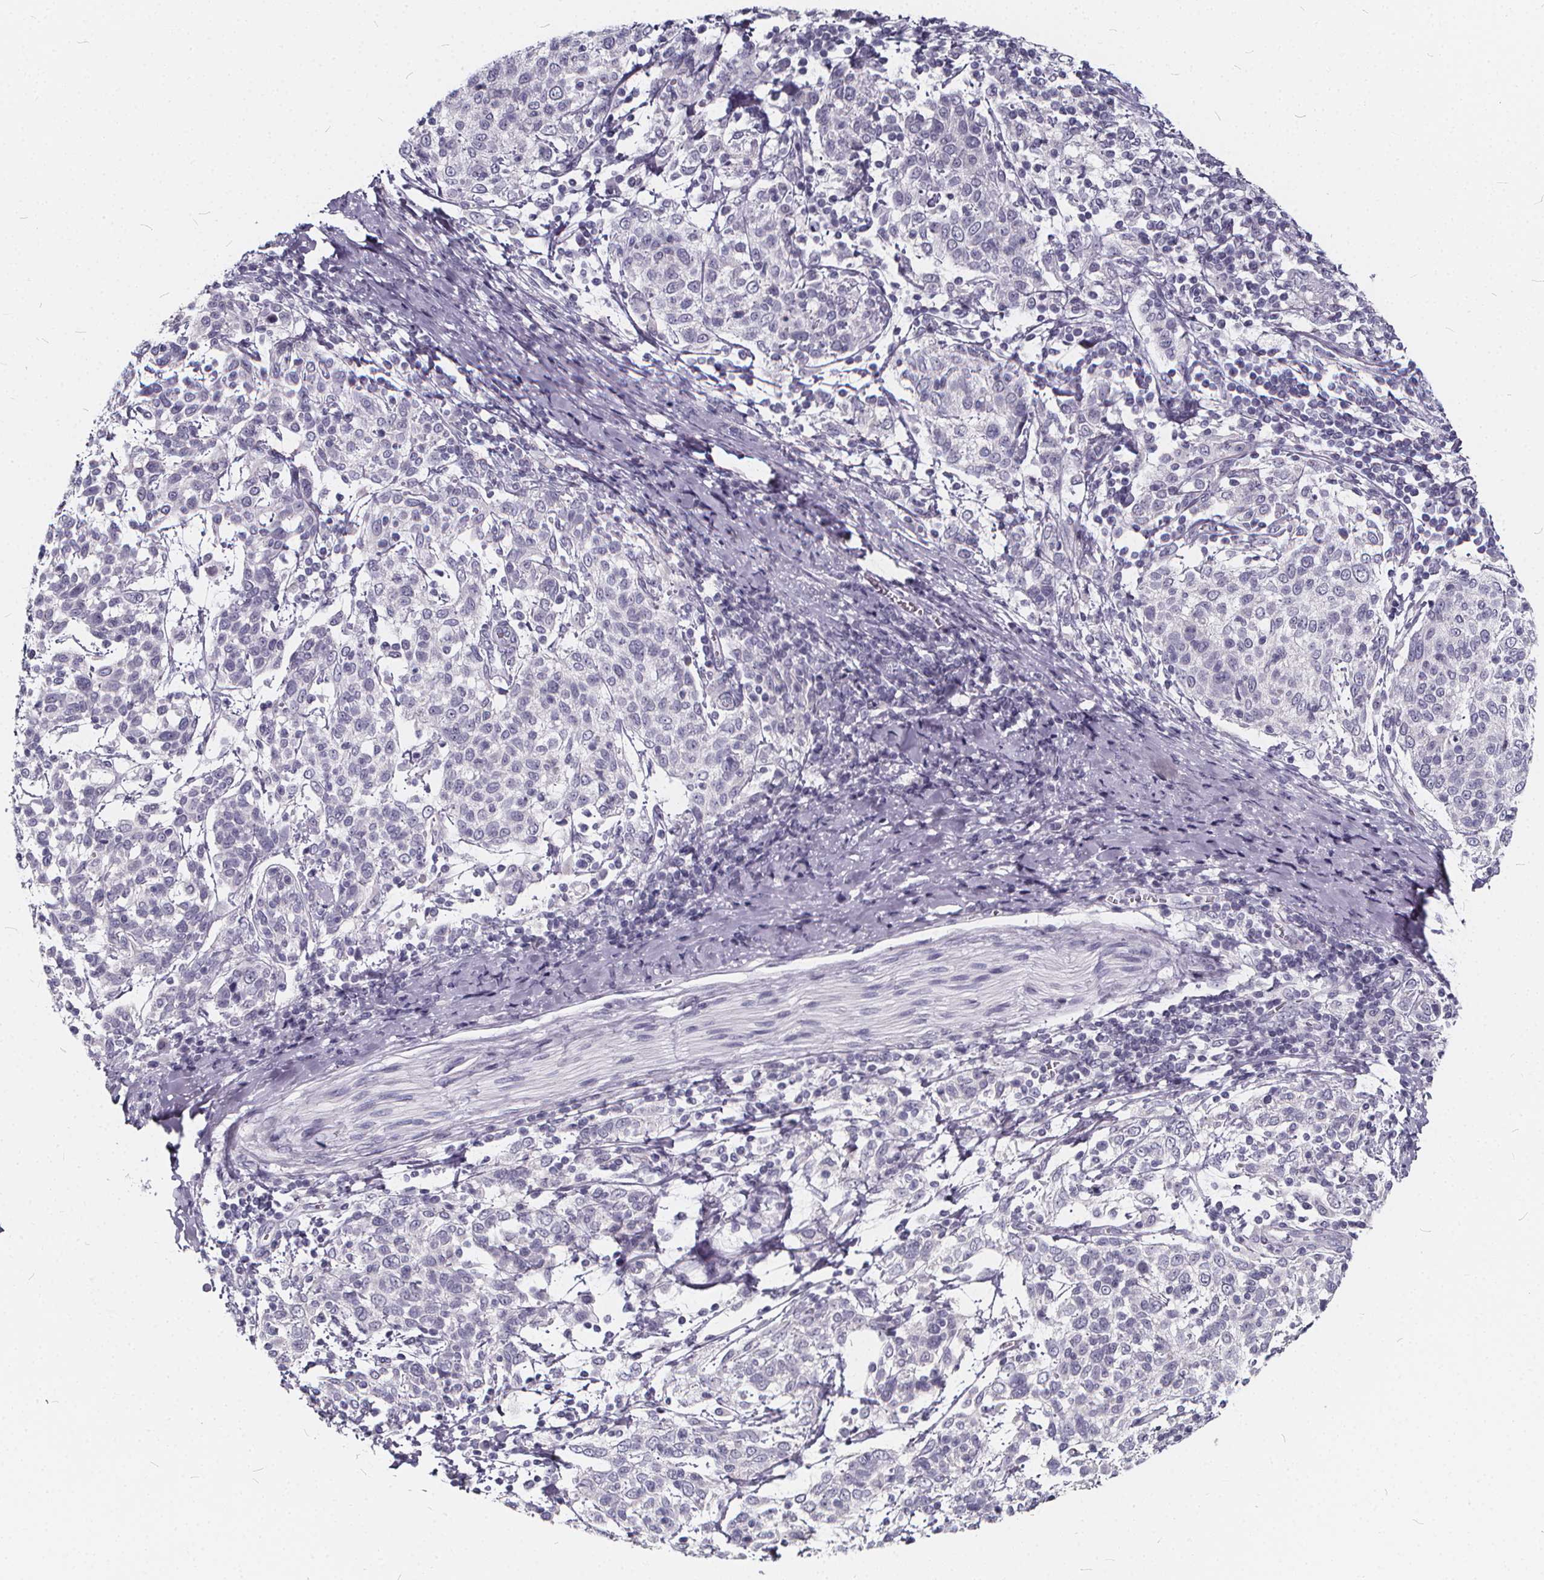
{"staining": {"intensity": "negative", "quantity": "none", "location": "none"}, "tissue": "cervical cancer", "cell_type": "Tumor cells", "image_type": "cancer", "snomed": [{"axis": "morphology", "description": "Squamous cell carcinoma, NOS"}, {"axis": "topography", "description": "Cervix"}], "caption": "IHC micrograph of human squamous cell carcinoma (cervical) stained for a protein (brown), which reveals no positivity in tumor cells.", "gene": "SPEF2", "patient": {"sex": "female", "age": 61}}